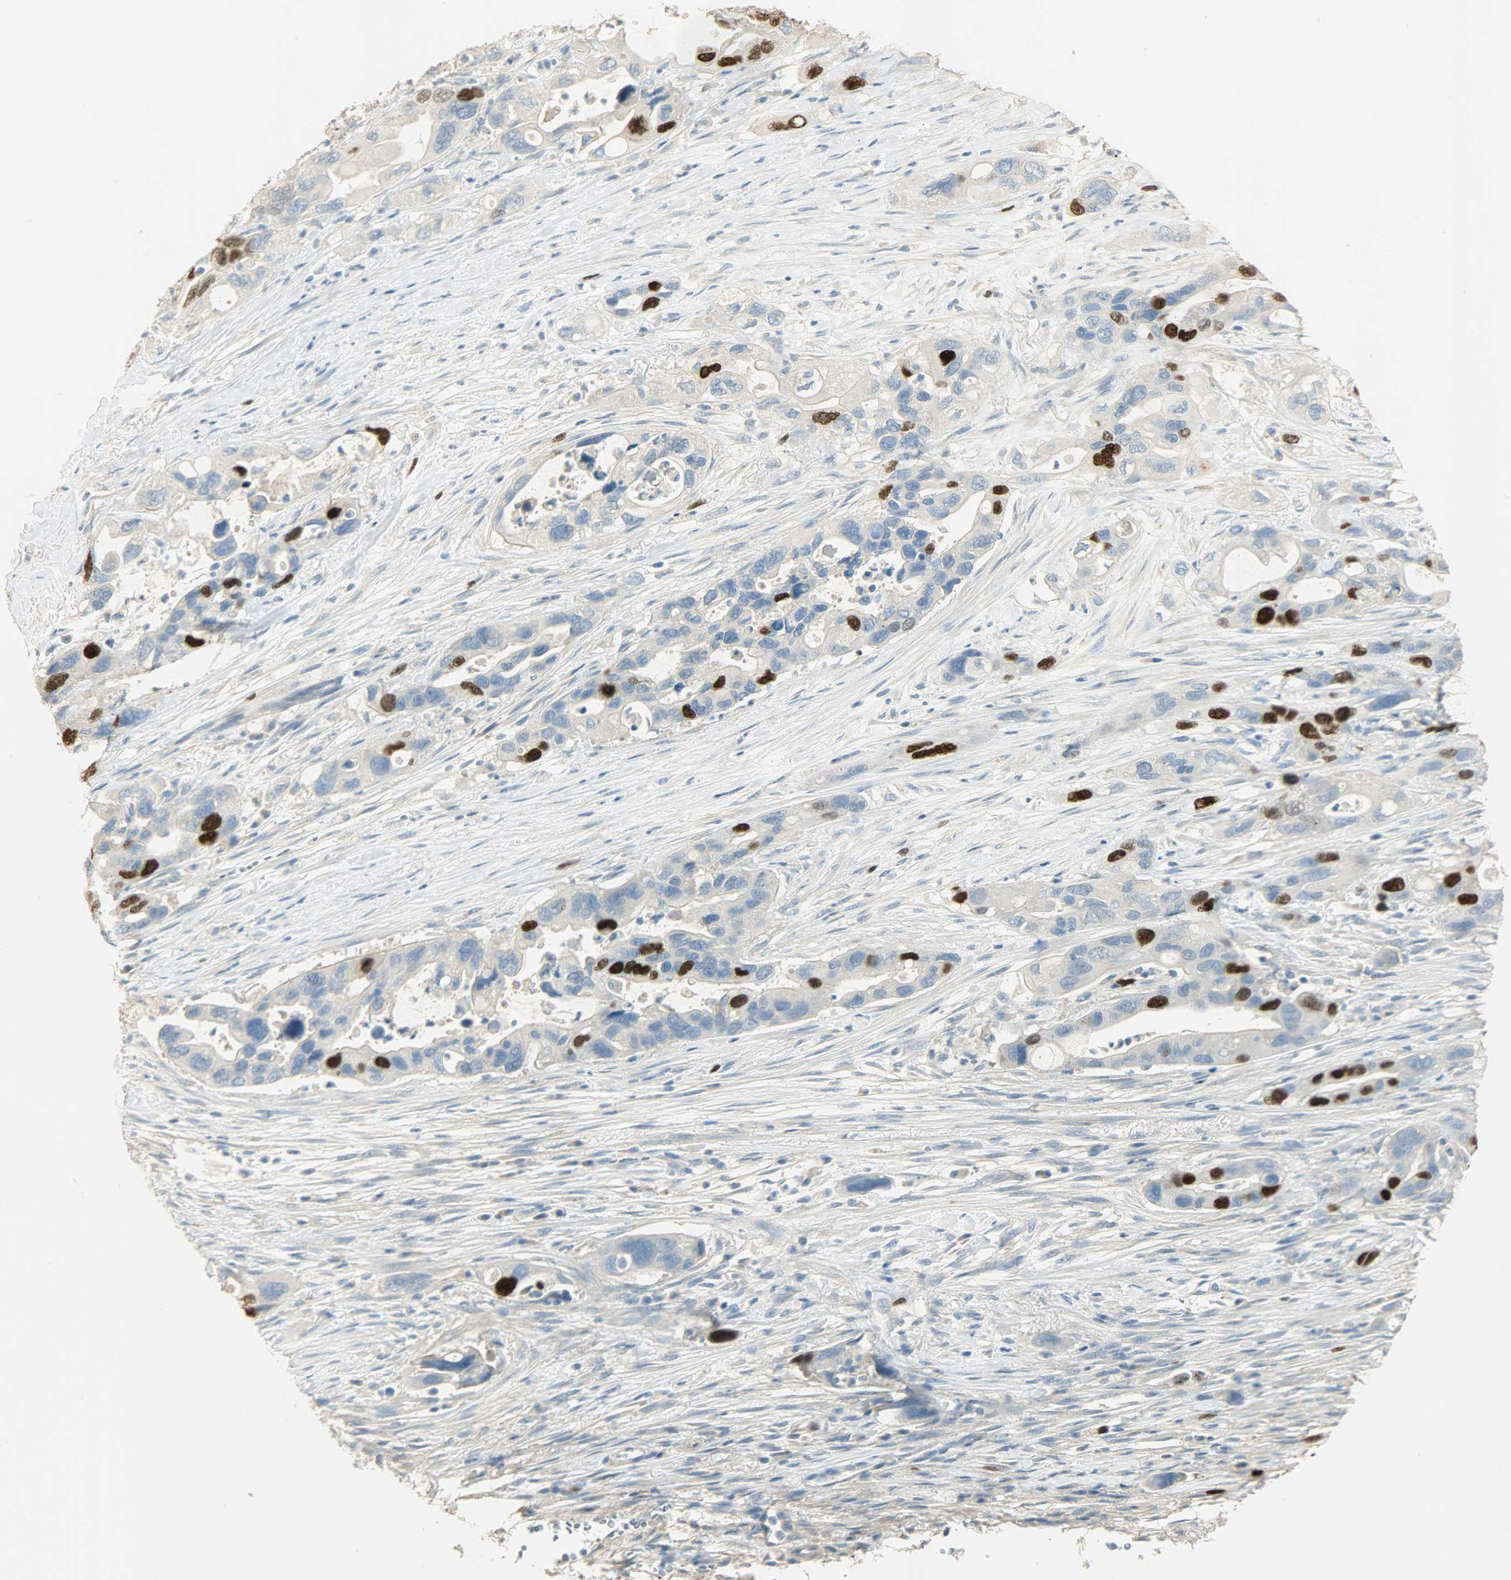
{"staining": {"intensity": "strong", "quantity": "<25%", "location": "nuclear"}, "tissue": "pancreatic cancer", "cell_type": "Tumor cells", "image_type": "cancer", "snomed": [{"axis": "morphology", "description": "Adenocarcinoma, NOS"}, {"axis": "topography", "description": "Pancreas"}], "caption": "There is medium levels of strong nuclear expression in tumor cells of pancreatic cancer (adenocarcinoma), as demonstrated by immunohistochemical staining (brown color).", "gene": "TPX2", "patient": {"sex": "female", "age": 71}}